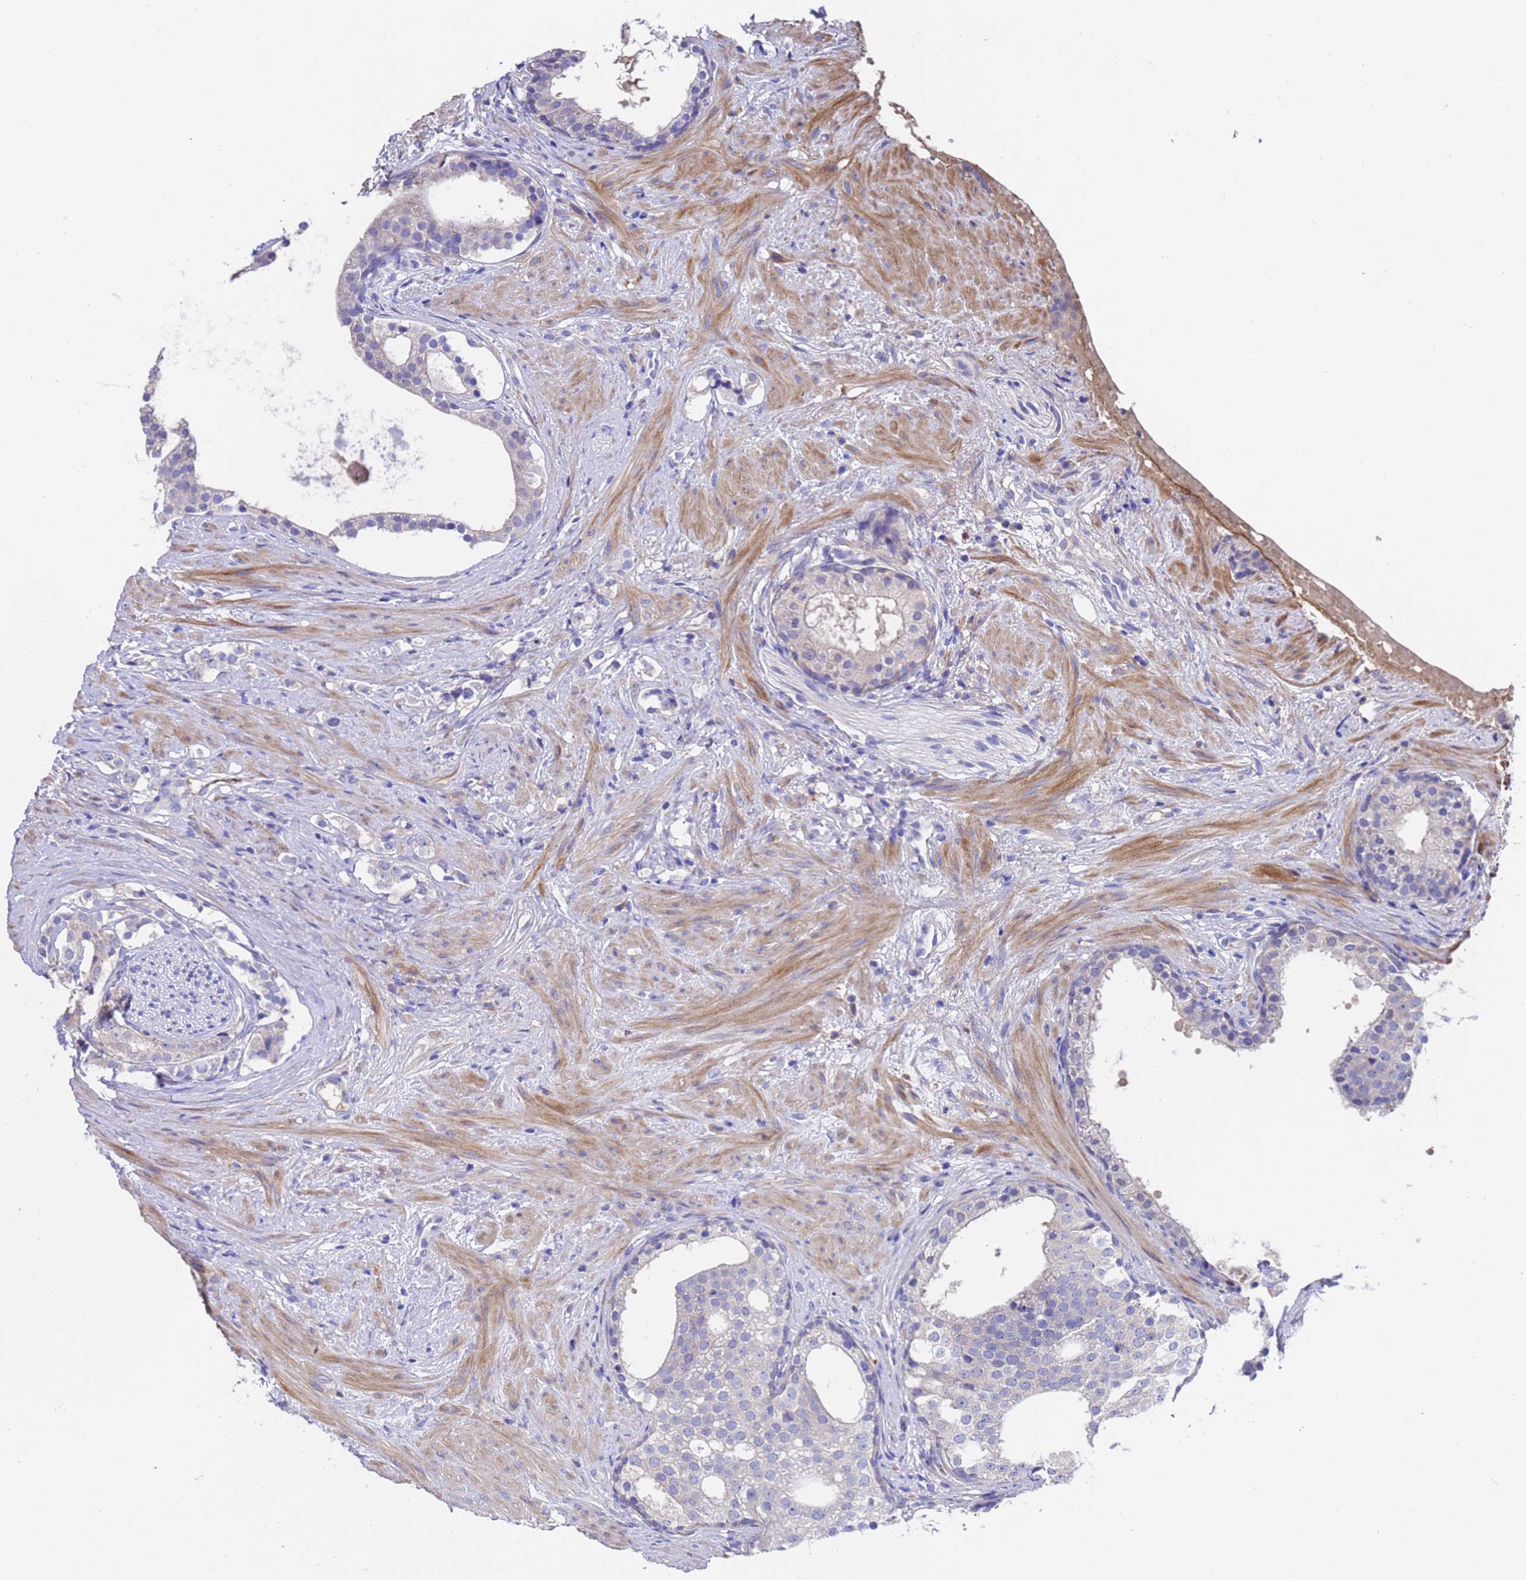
{"staining": {"intensity": "negative", "quantity": "none", "location": "none"}, "tissue": "prostate cancer", "cell_type": "Tumor cells", "image_type": "cancer", "snomed": [{"axis": "morphology", "description": "Adenocarcinoma, High grade"}, {"axis": "topography", "description": "Prostate"}], "caption": "DAB immunohistochemical staining of human prostate cancer (adenocarcinoma (high-grade)) exhibits no significant positivity in tumor cells.", "gene": "ELP6", "patient": {"sex": "male", "age": 49}}